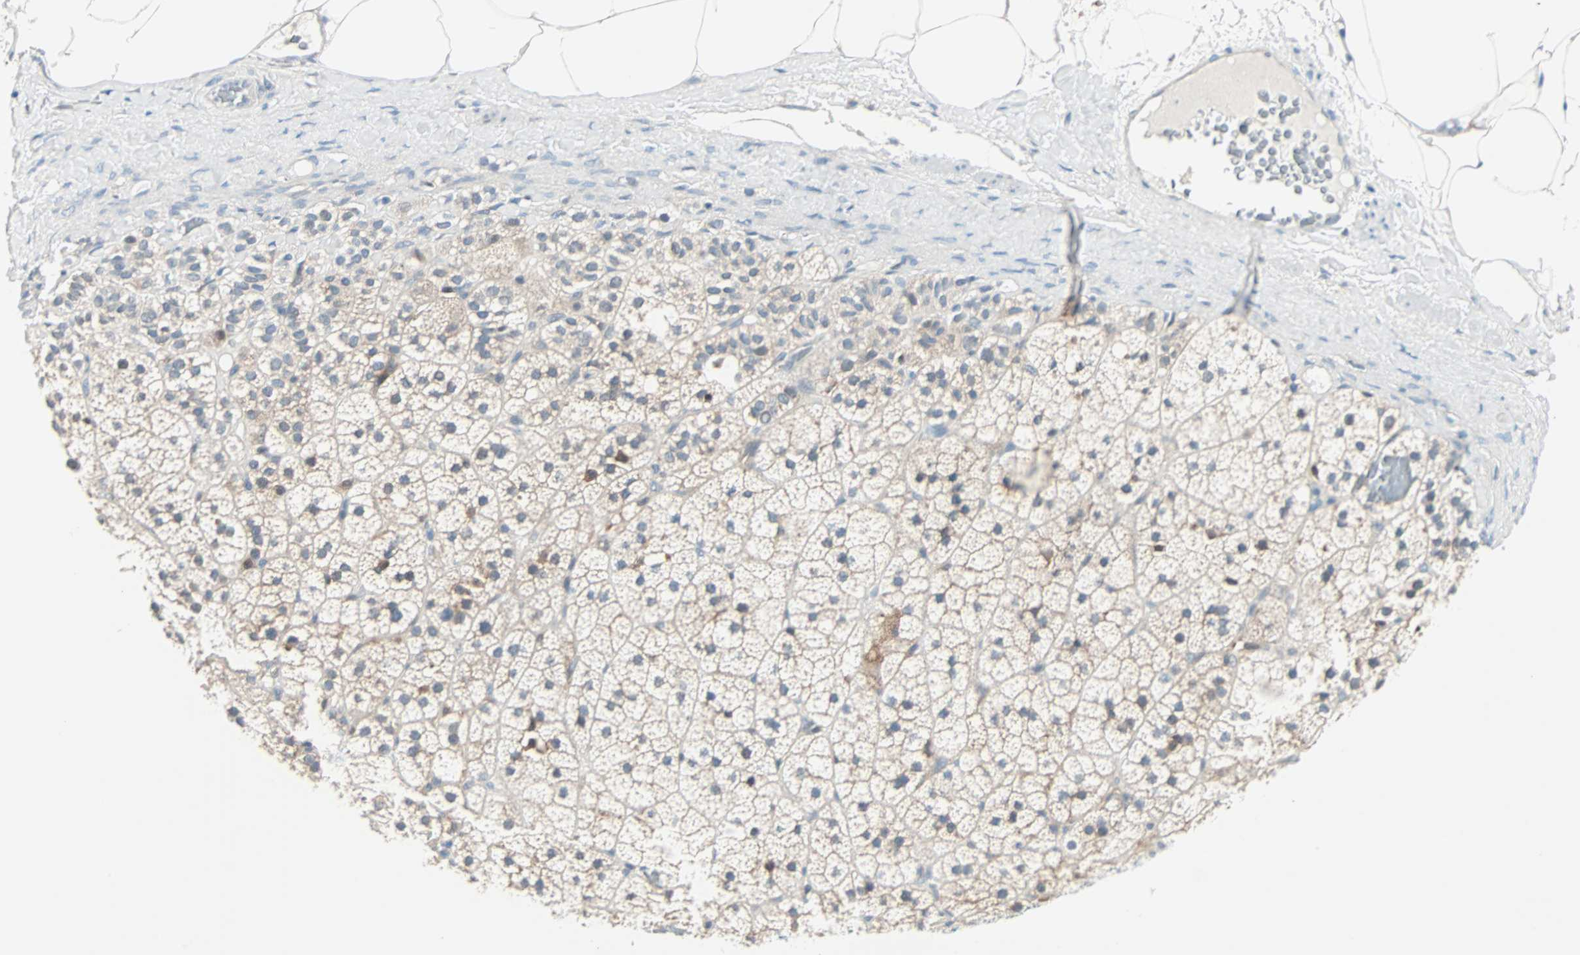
{"staining": {"intensity": "weak", "quantity": "<25%", "location": "cytoplasmic/membranous"}, "tissue": "adrenal gland", "cell_type": "Glandular cells", "image_type": "normal", "snomed": [{"axis": "morphology", "description": "Normal tissue, NOS"}, {"axis": "topography", "description": "Adrenal gland"}], "caption": "This photomicrograph is of normal adrenal gland stained with IHC to label a protein in brown with the nuclei are counter-stained blue. There is no expression in glandular cells.", "gene": "SMIM8", "patient": {"sex": "male", "age": 35}}